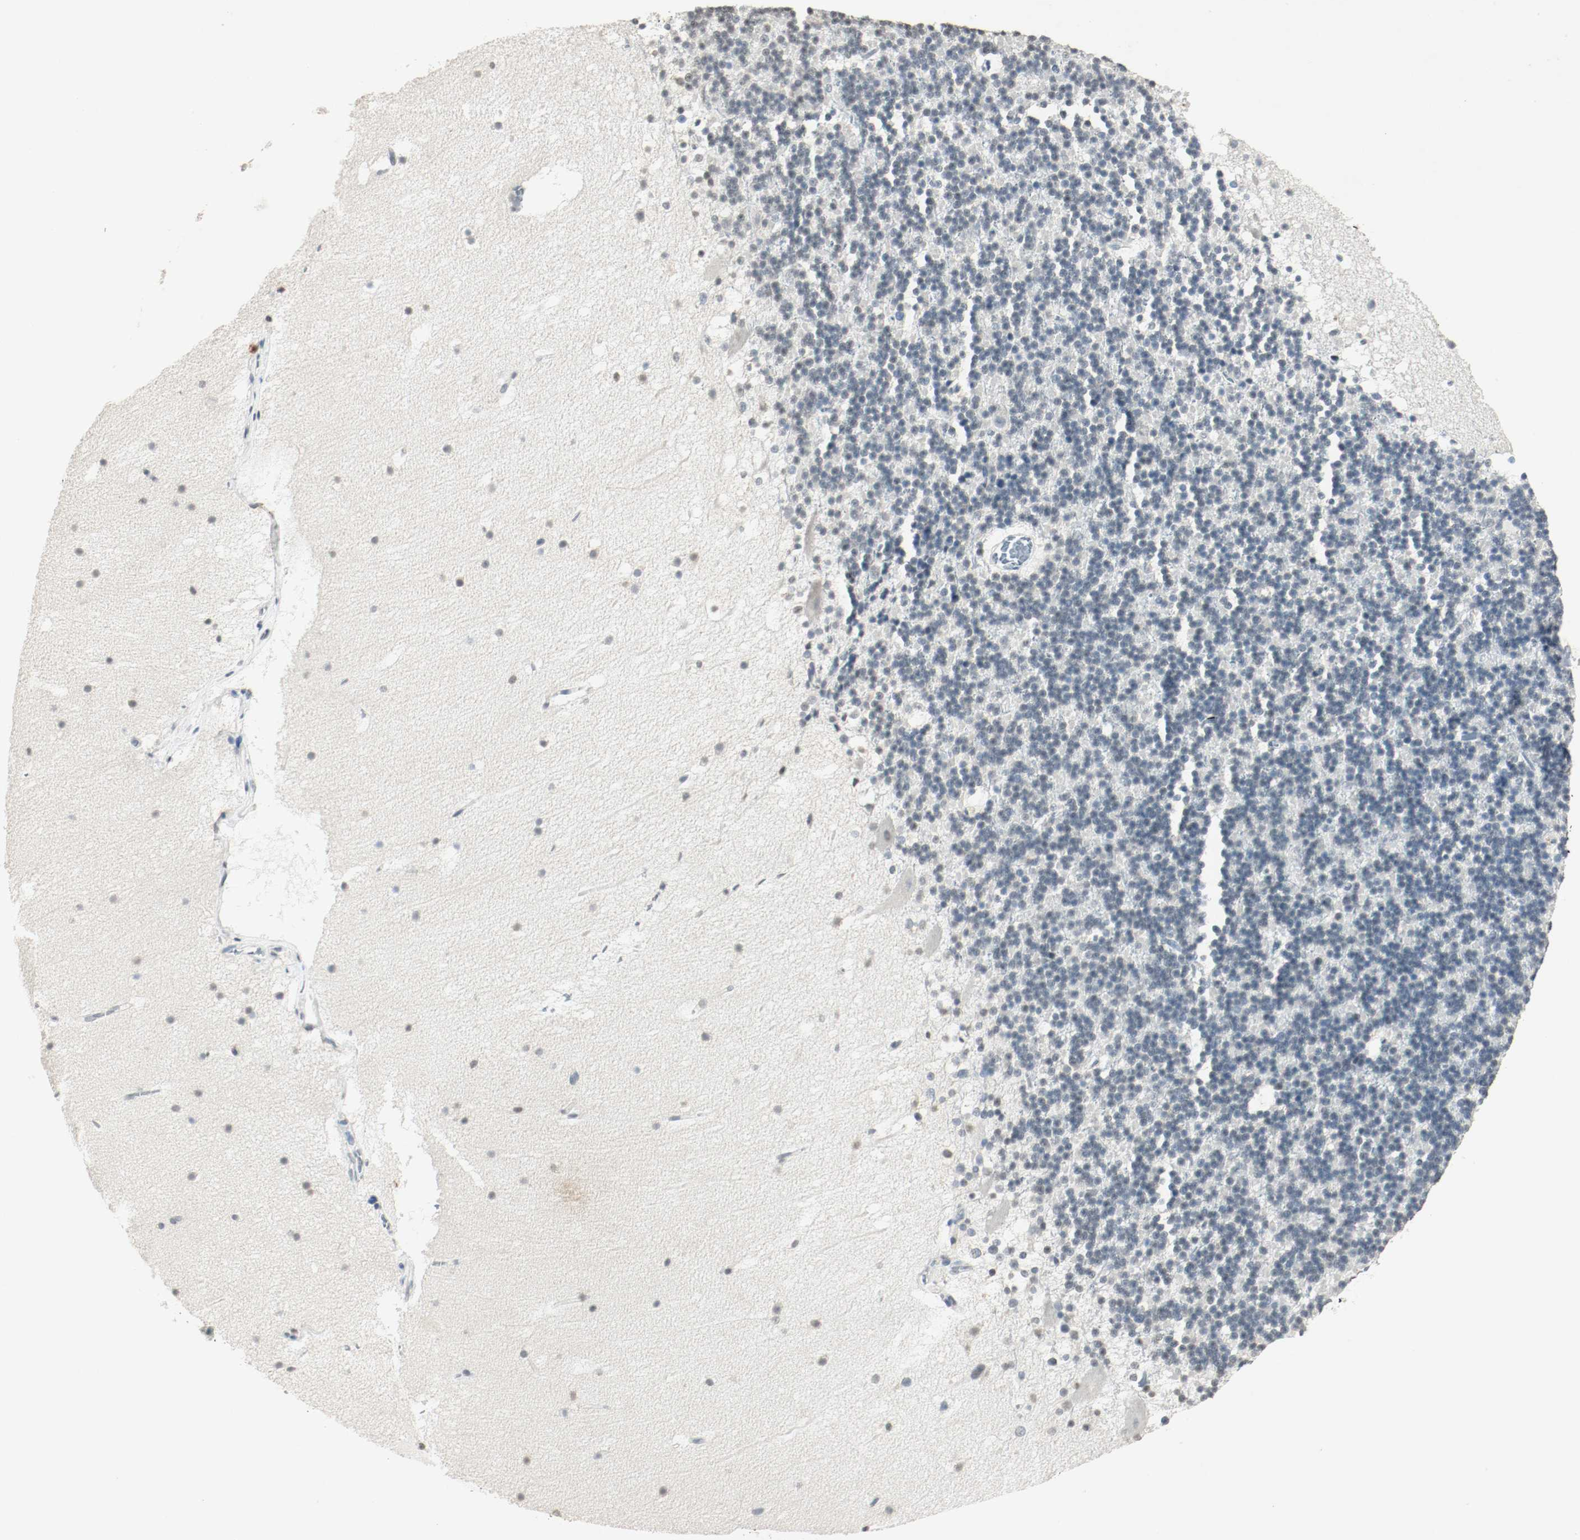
{"staining": {"intensity": "weak", "quantity": "<25%", "location": "nuclear"}, "tissue": "cerebellum", "cell_type": "Cells in granular layer", "image_type": "normal", "snomed": [{"axis": "morphology", "description": "Normal tissue, NOS"}, {"axis": "topography", "description": "Cerebellum"}], "caption": "Immunohistochemistry (IHC) micrograph of normal cerebellum: human cerebellum stained with DAB (3,3'-diaminobenzidine) exhibits no significant protein expression in cells in granular layer.", "gene": "DNMT1", "patient": {"sex": "male", "age": 45}}